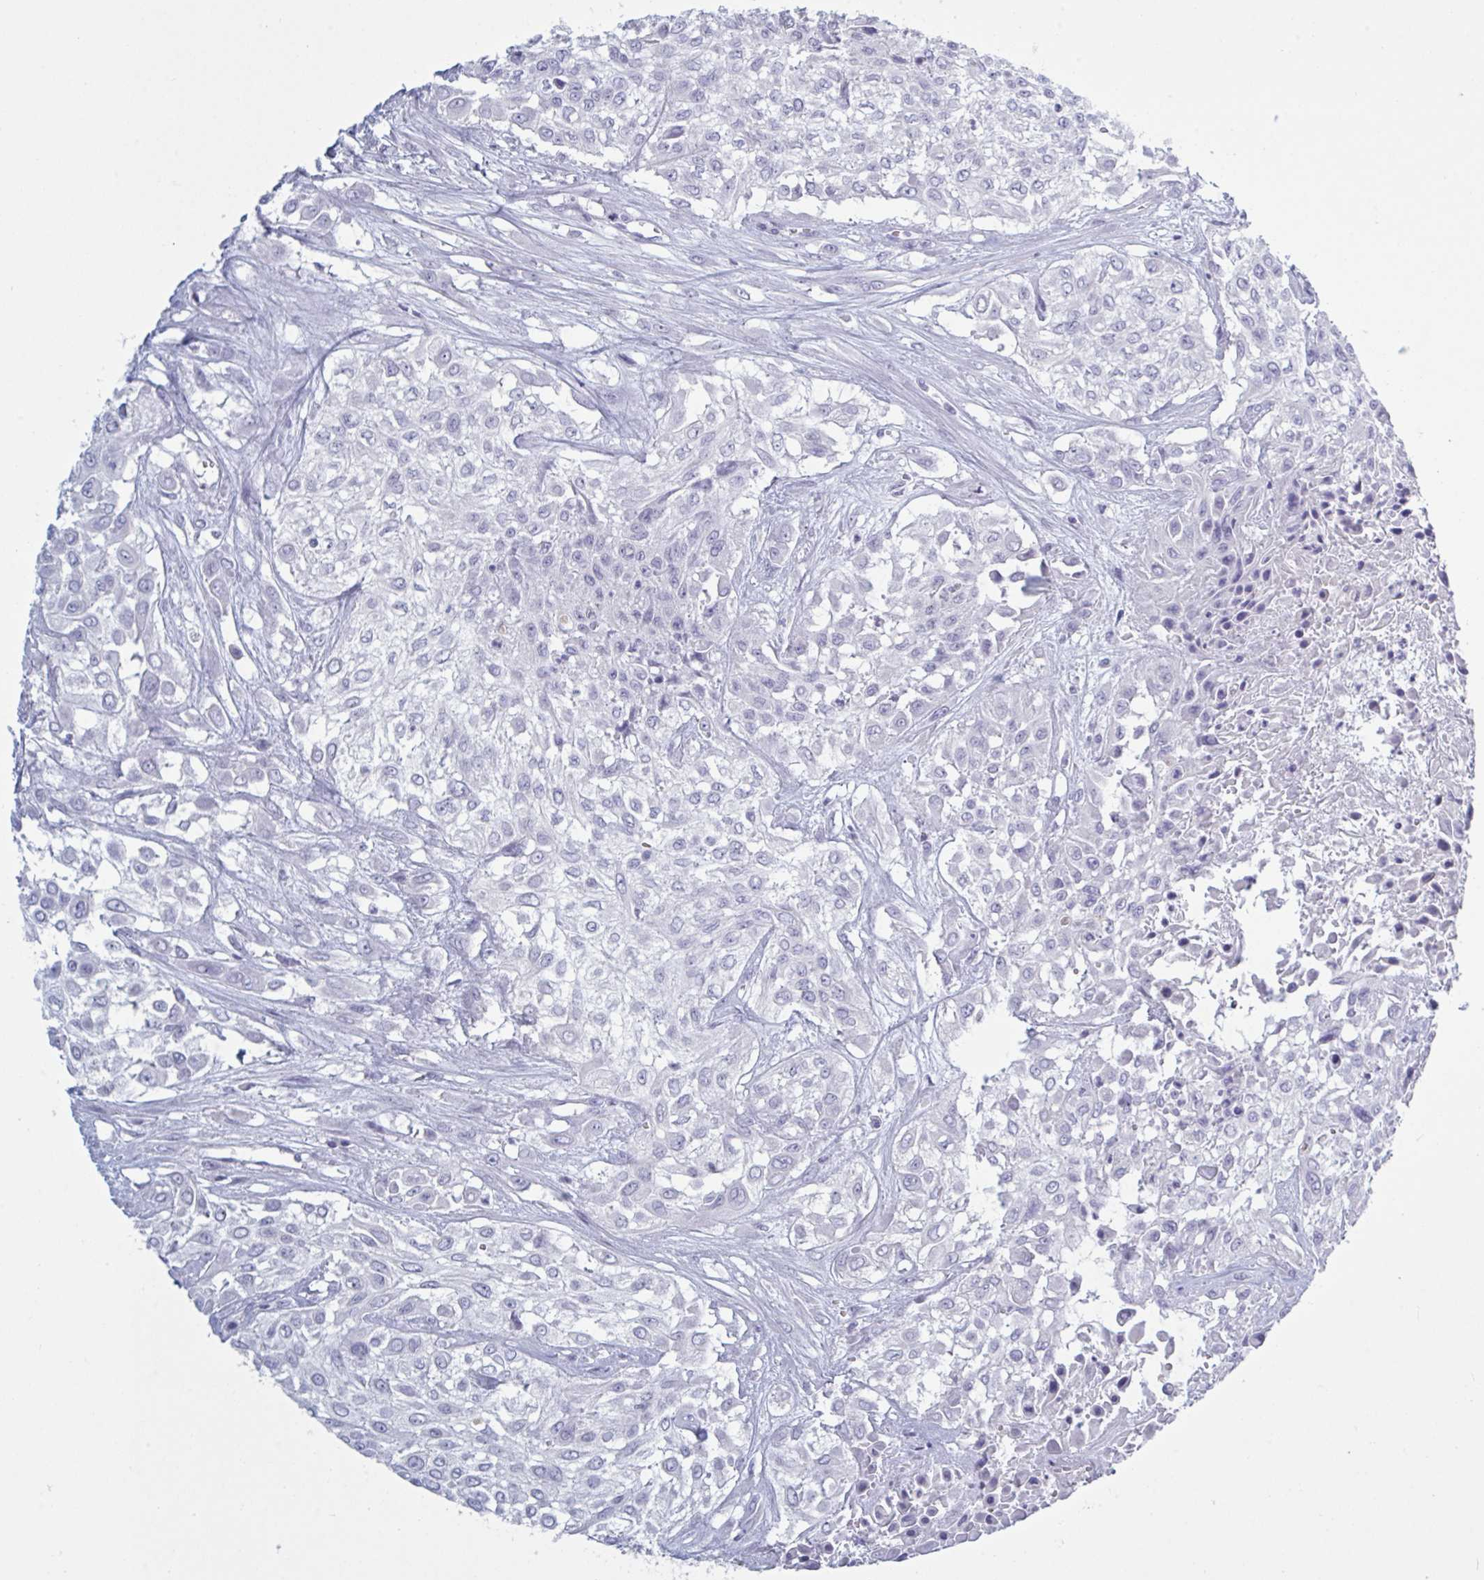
{"staining": {"intensity": "negative", "quantity": "none", "location": "none"}, "tissue": "urothelial cancer", "cell_type": "Tumor cells", "image_type": "cancer", "snomed": [{"axis": "morphology", "description": "Urothelial carcinoma, High grade"}, {"axis": "topography", "description": "Urinary bladder"}], "caption": "This image is of urothelial cancer stained with IHC to label a protein in brown with the nuclei are counter-stained blue. There is no positivity in tumor cells.", "gene": "NDUFC2", "patient": {"sex": "male", "age": 57}}